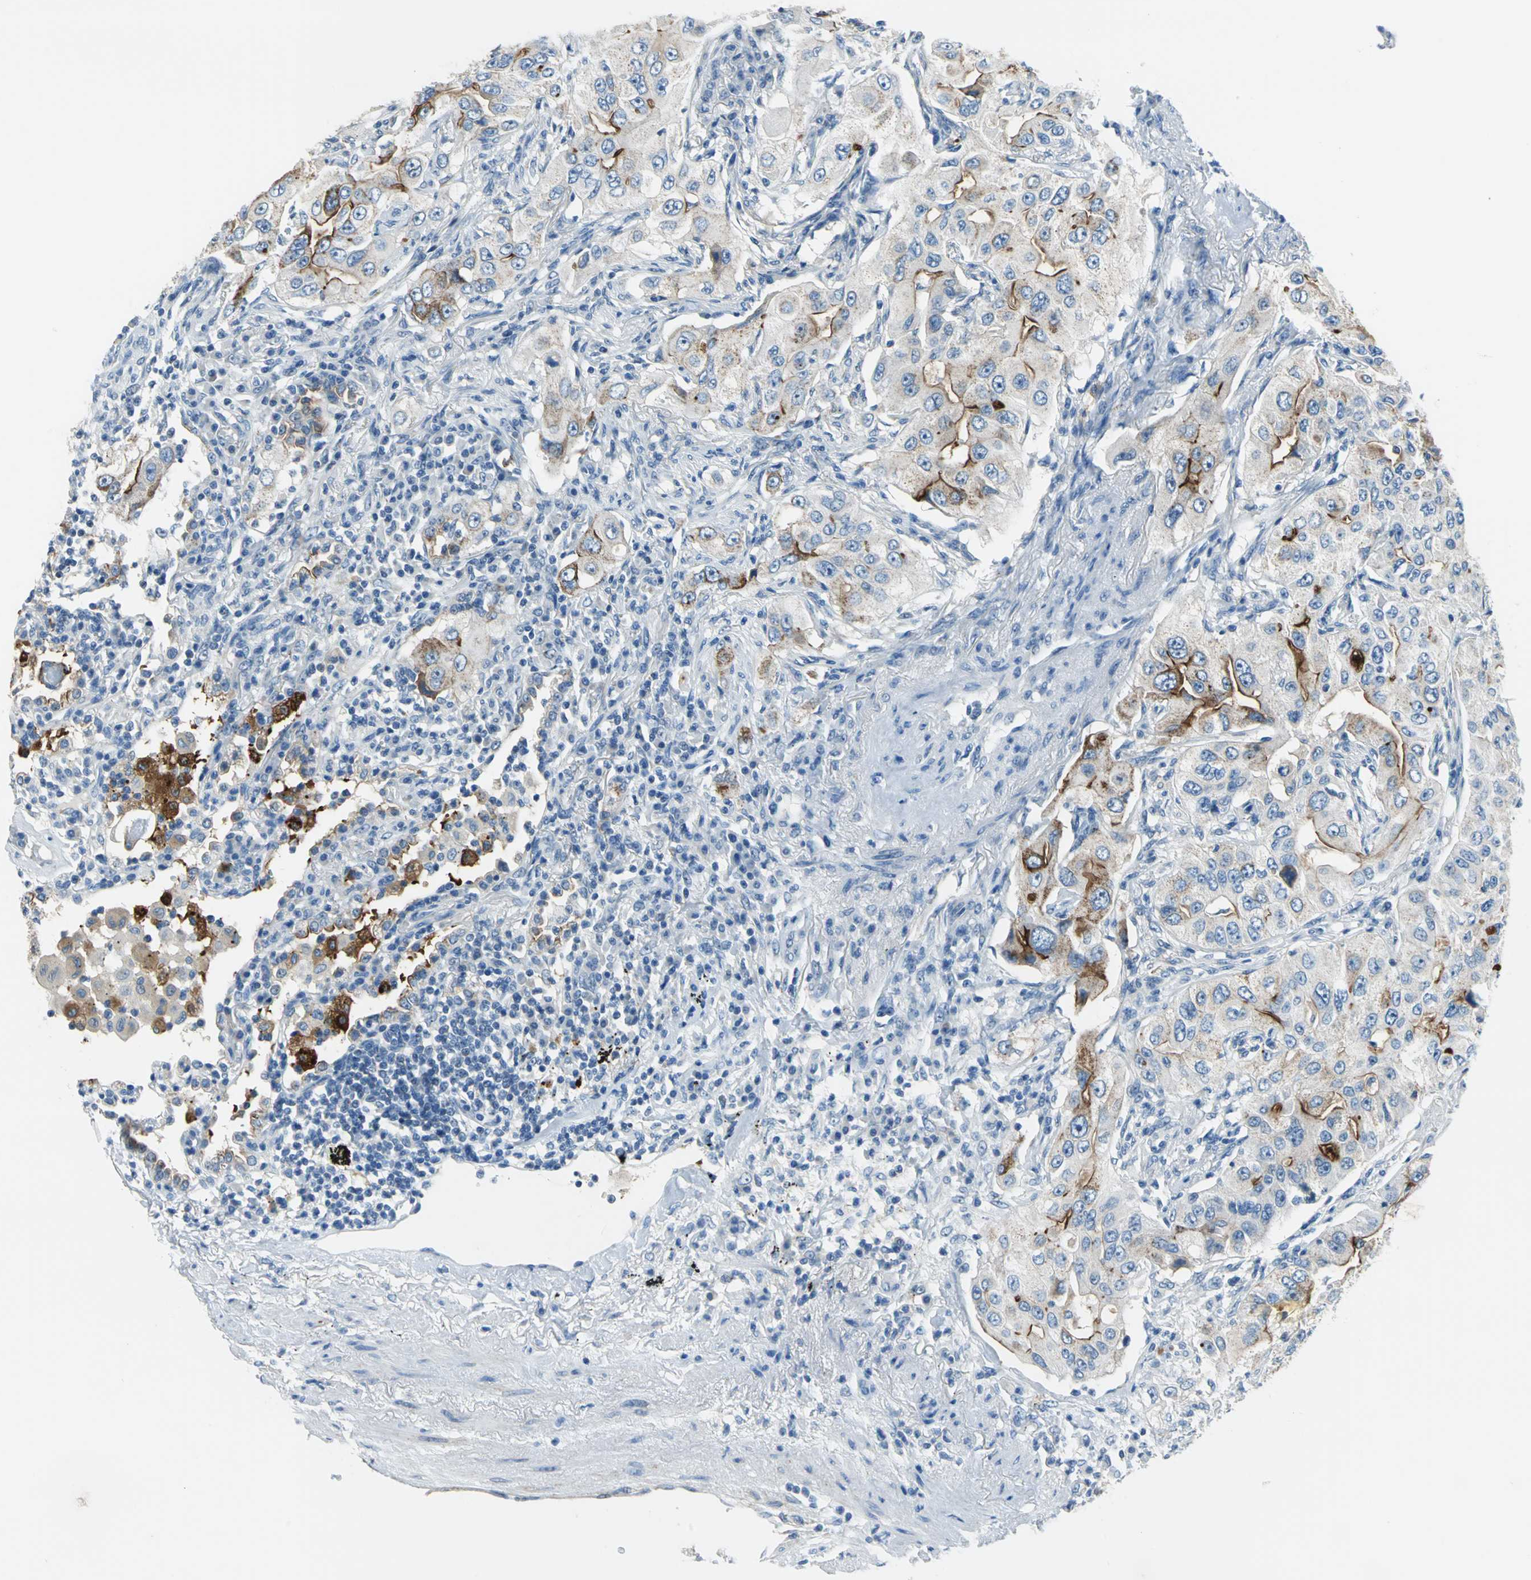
{"staining": {"intensity": "strong", "quantity": "<25%", "location": "cytoplasmic/membranous"}, "tissue": "lung cancer", "cell_type": "Tumor cells", "image_type": "cancer", "snomed": [{"axis": "morphology", "description": "Adenocarcinoma, NOS"}, {"axis": "topography", "description": "Lung"}], "caption": "Protein expression analysis of lung cancer (adenocarcinoma) reveals strong cytoplasmic/membranous staining in approximately <25% of tumor cells. (brown staining indicates protein expression, while blue staining denotes nuclei).", "gene": "MUC4", "patient": {"sex": "male", "age": 84}}